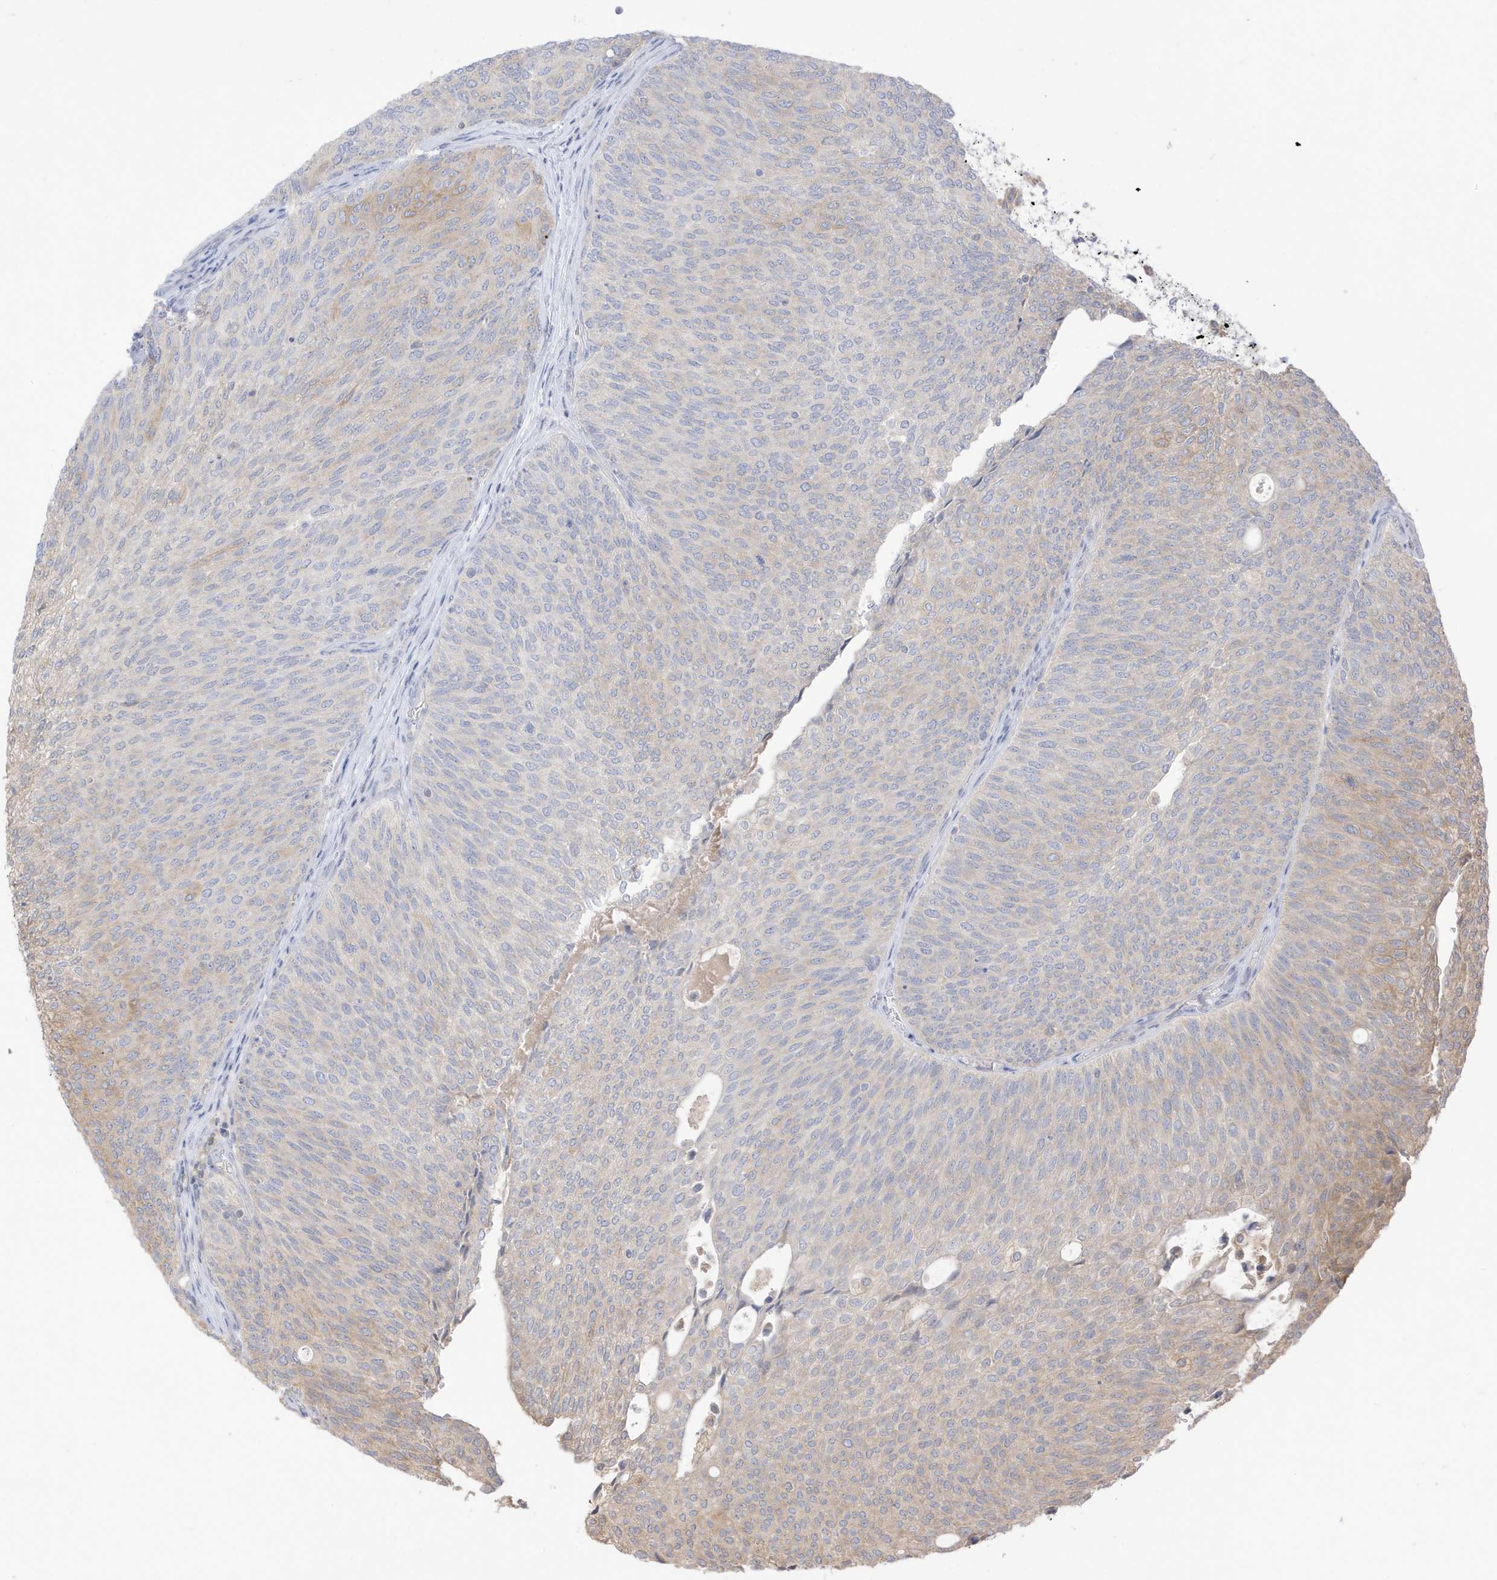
{"staining": {"intensity": "weak", "quantity": "<25%", "location": "cytoplasmic/membranous"}, "tissue": "urothelial cancer", "cell_type": "Tumor cells", "image_type": "cancer", "snomed": [{"axis": "morphology", "description": "Urothelial carcinoma, Low grade"}, {"axis": "topography", "description": "Urinary bladder"}], "caption": "Urothelial cancer was stained to show a protein in brown. There is no significant staining in tumor cells.", "gene": "AZI2", "patient": {"sex": "female", "age": 79}}